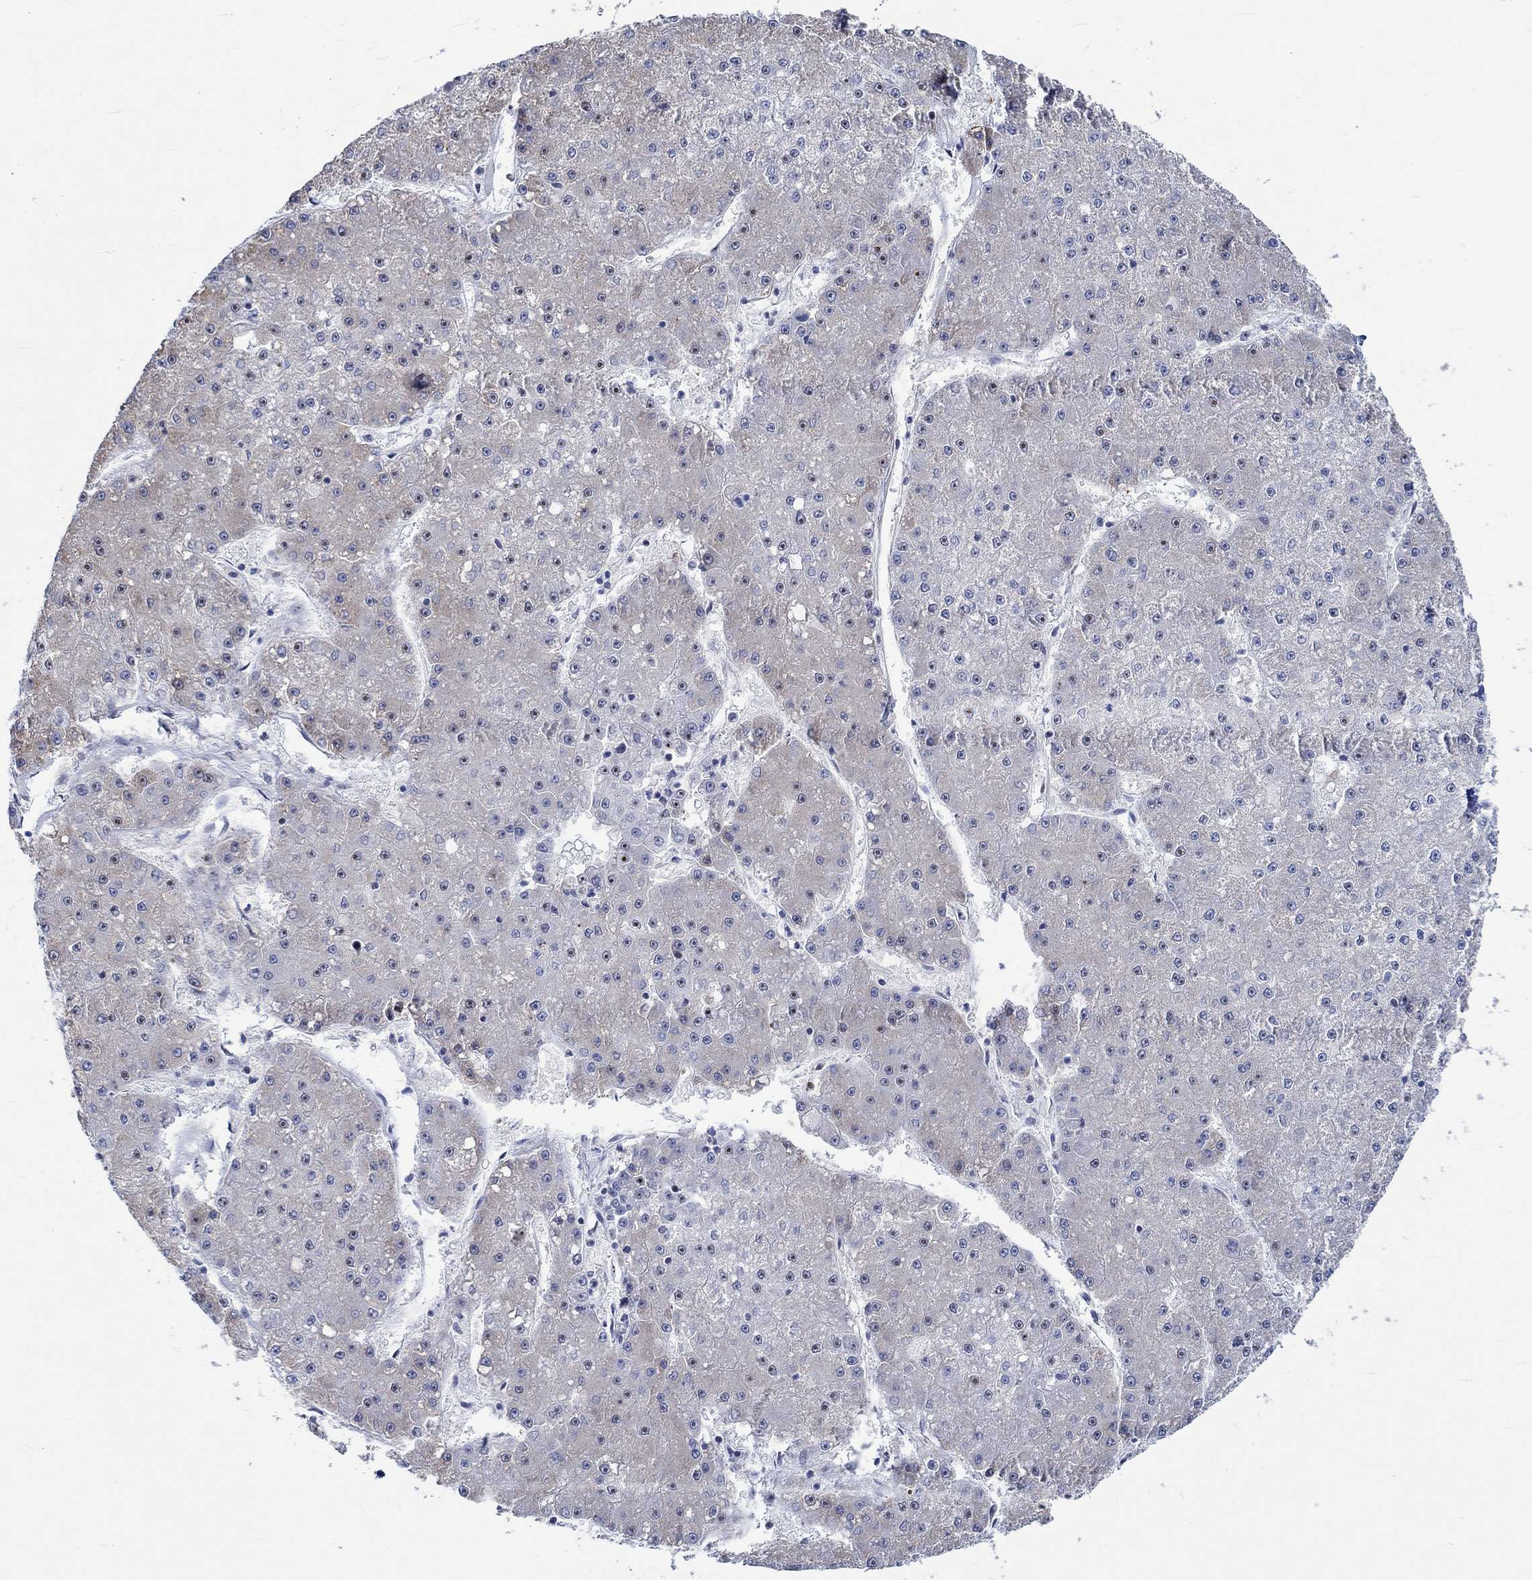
{"staining": {"intensity": "strong", "quantity": "<25%", "location": "nuclear"}, "tissue": "liver cancer", "cell_type": "Tumor cells", "image_type": "cancer", "snomed": [{"axis": "morphology", "description": "Carcinoma, Hepatocellular, NOS"}, {"axis": "topography", "description": "Liver"}], "caption": "About <25% of tumor cells in human liver cancer exhibit strong nuclear protein staining as visualized by brown immunohistochemical staining.", "gene": "ZNF446", "patient": {"sex": "male", "age": 73}}